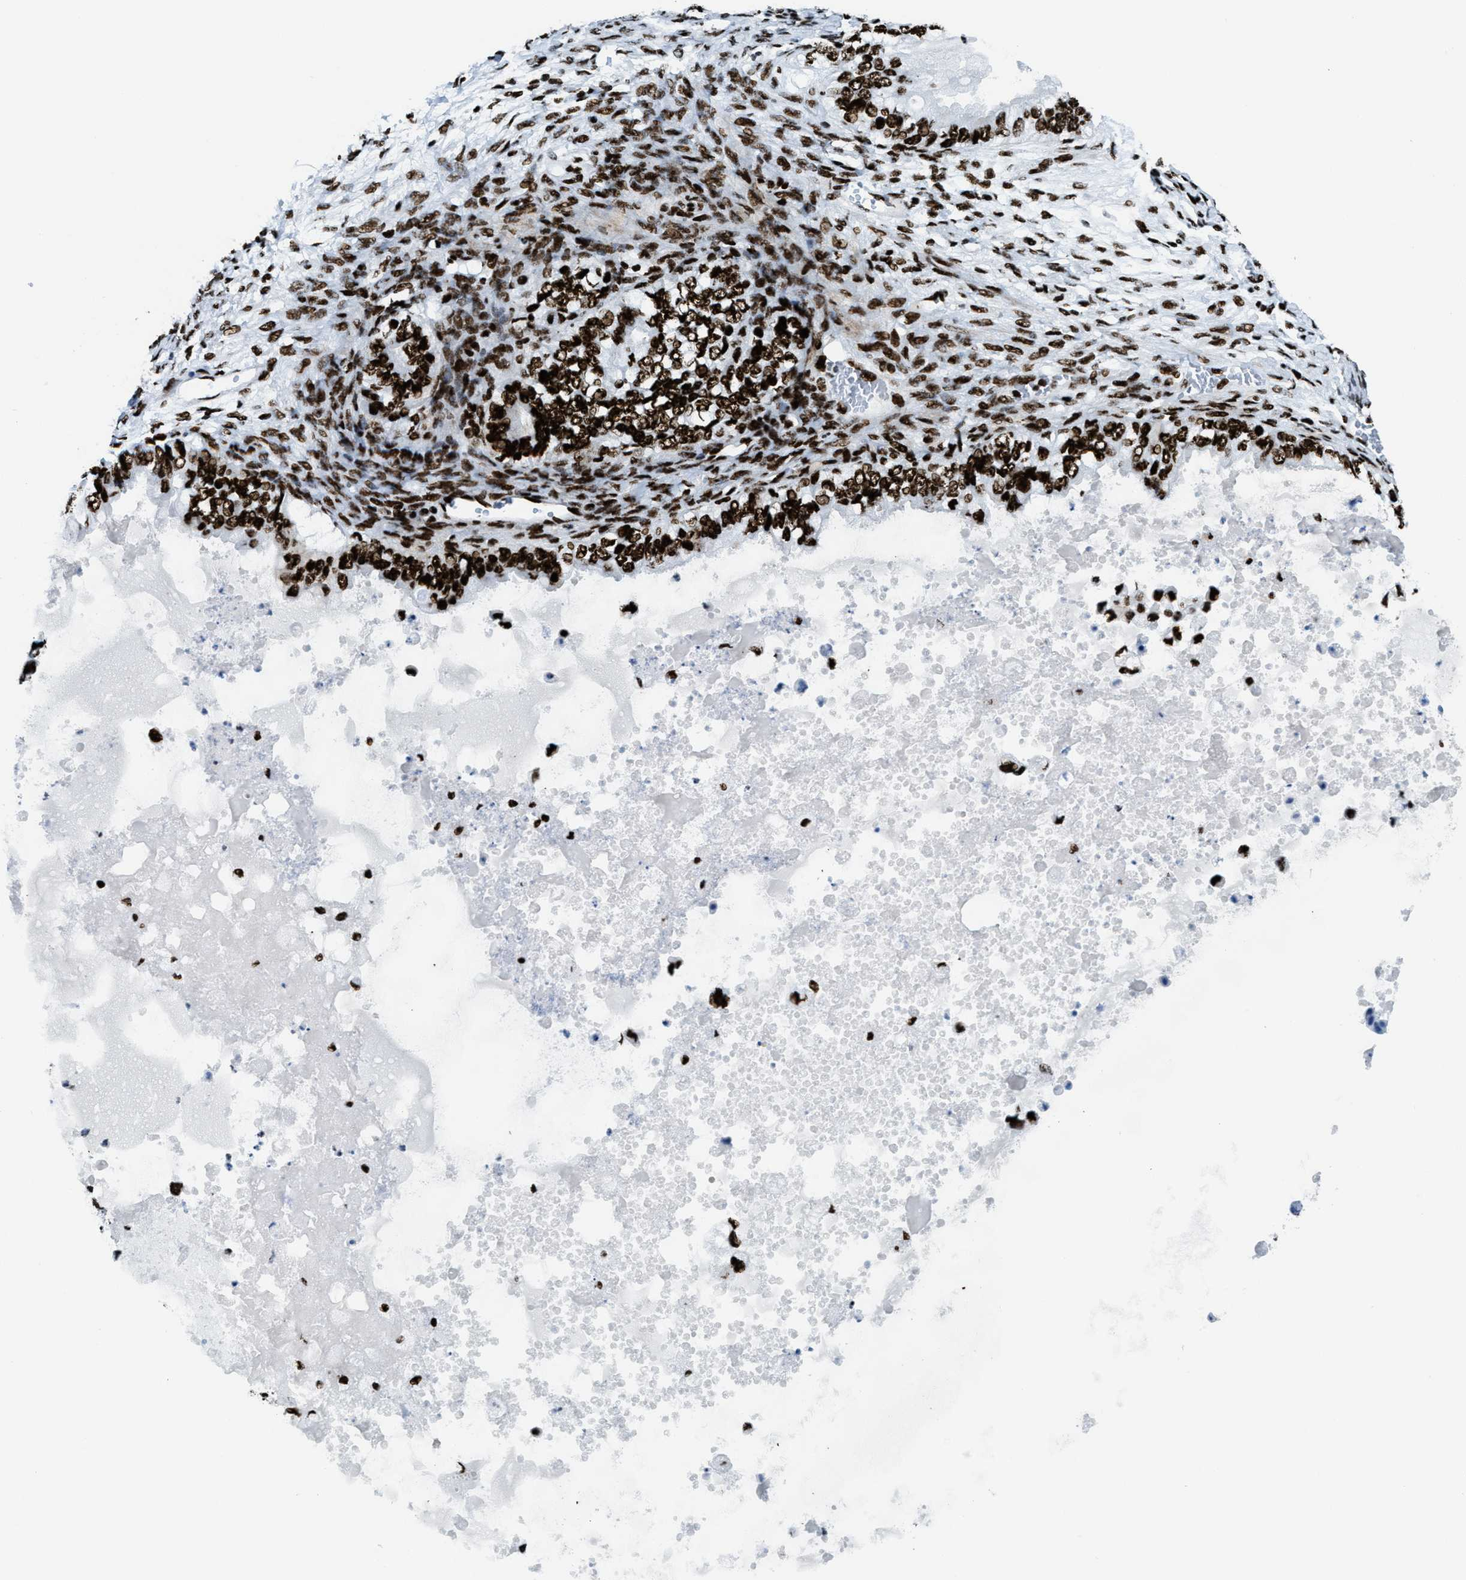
{"staining": {"intensity": "strong", "quantity": ">75%", "location": "nuclear"}, "tissue": "ovarian cancer", "cell_type": "Tumor cells", "image_type": "cancer", "snomed": [{"axis": "morphology", "description": "Cystadenocarcinoma, mucinous, NOS"}, {"axis": "topography", "description": "Ovary"}], "caption": "This is a micrograph of IHC staining of ovarian cancer (mucinous cystadenocarcinoma), which shows strong expression in the nuclear of tumor cells.", "gene": "NONO", "patient": {"sex": "female", "age": 80}}